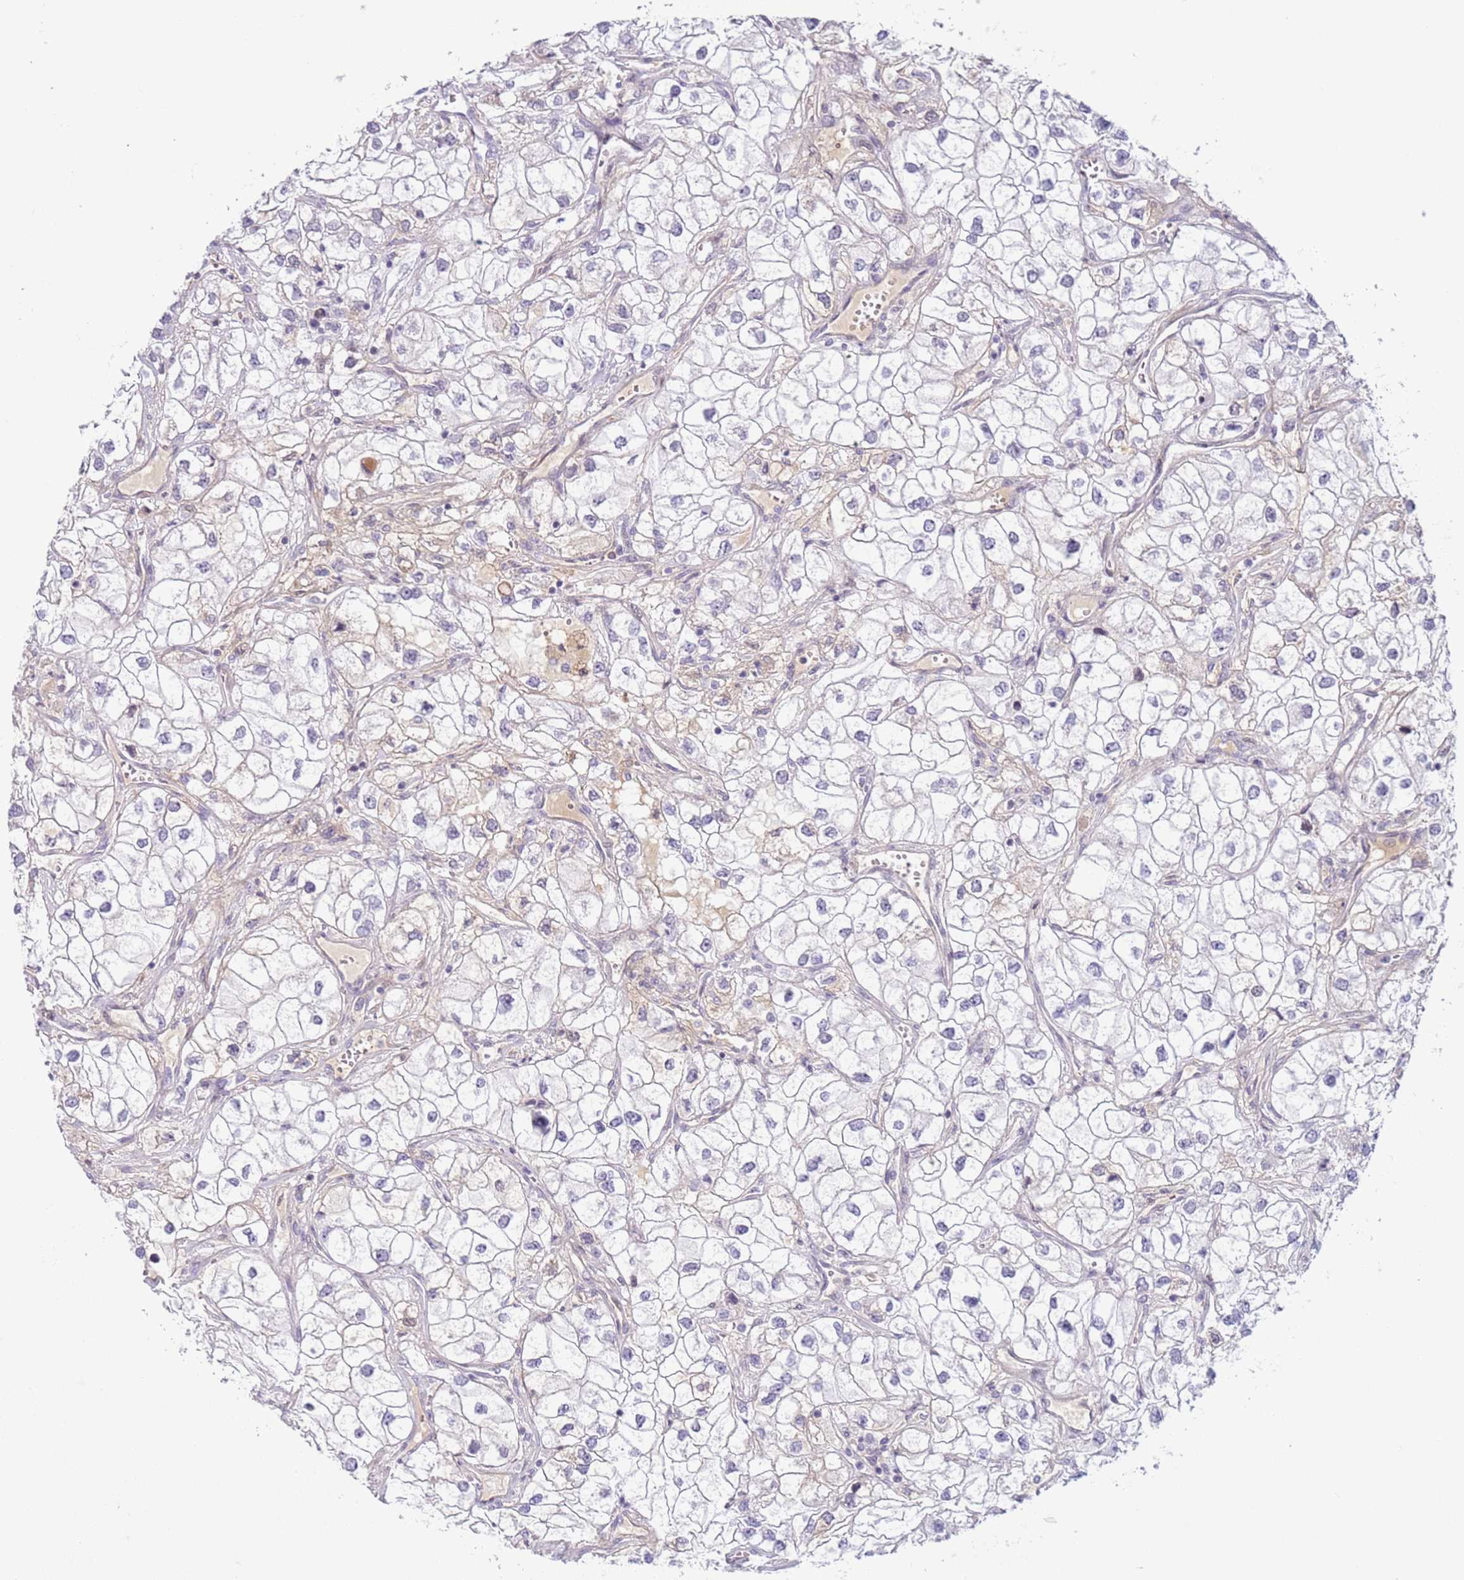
{"staining": {"intensity": "negative", "quantity": "none", "location": "none"}, "tissue": "renal cancer", "cell_type": "Tumor cells", "image_type": "cancer", "snomed": [{"axis": "morphology", "description": "Adenocarcinoma, NOS"}, {"axis": "topography", "description": "Kidney"}], "caption": "This image is of renal cancer stained with immunohistochemistry to label a protein in brown with the nuclei are counter-stained blue. There is no expression in tumor cells. Nuclei are stained in blue.", "gene": "NPAP1", "patient": {"sex": "male", "age": 59}}